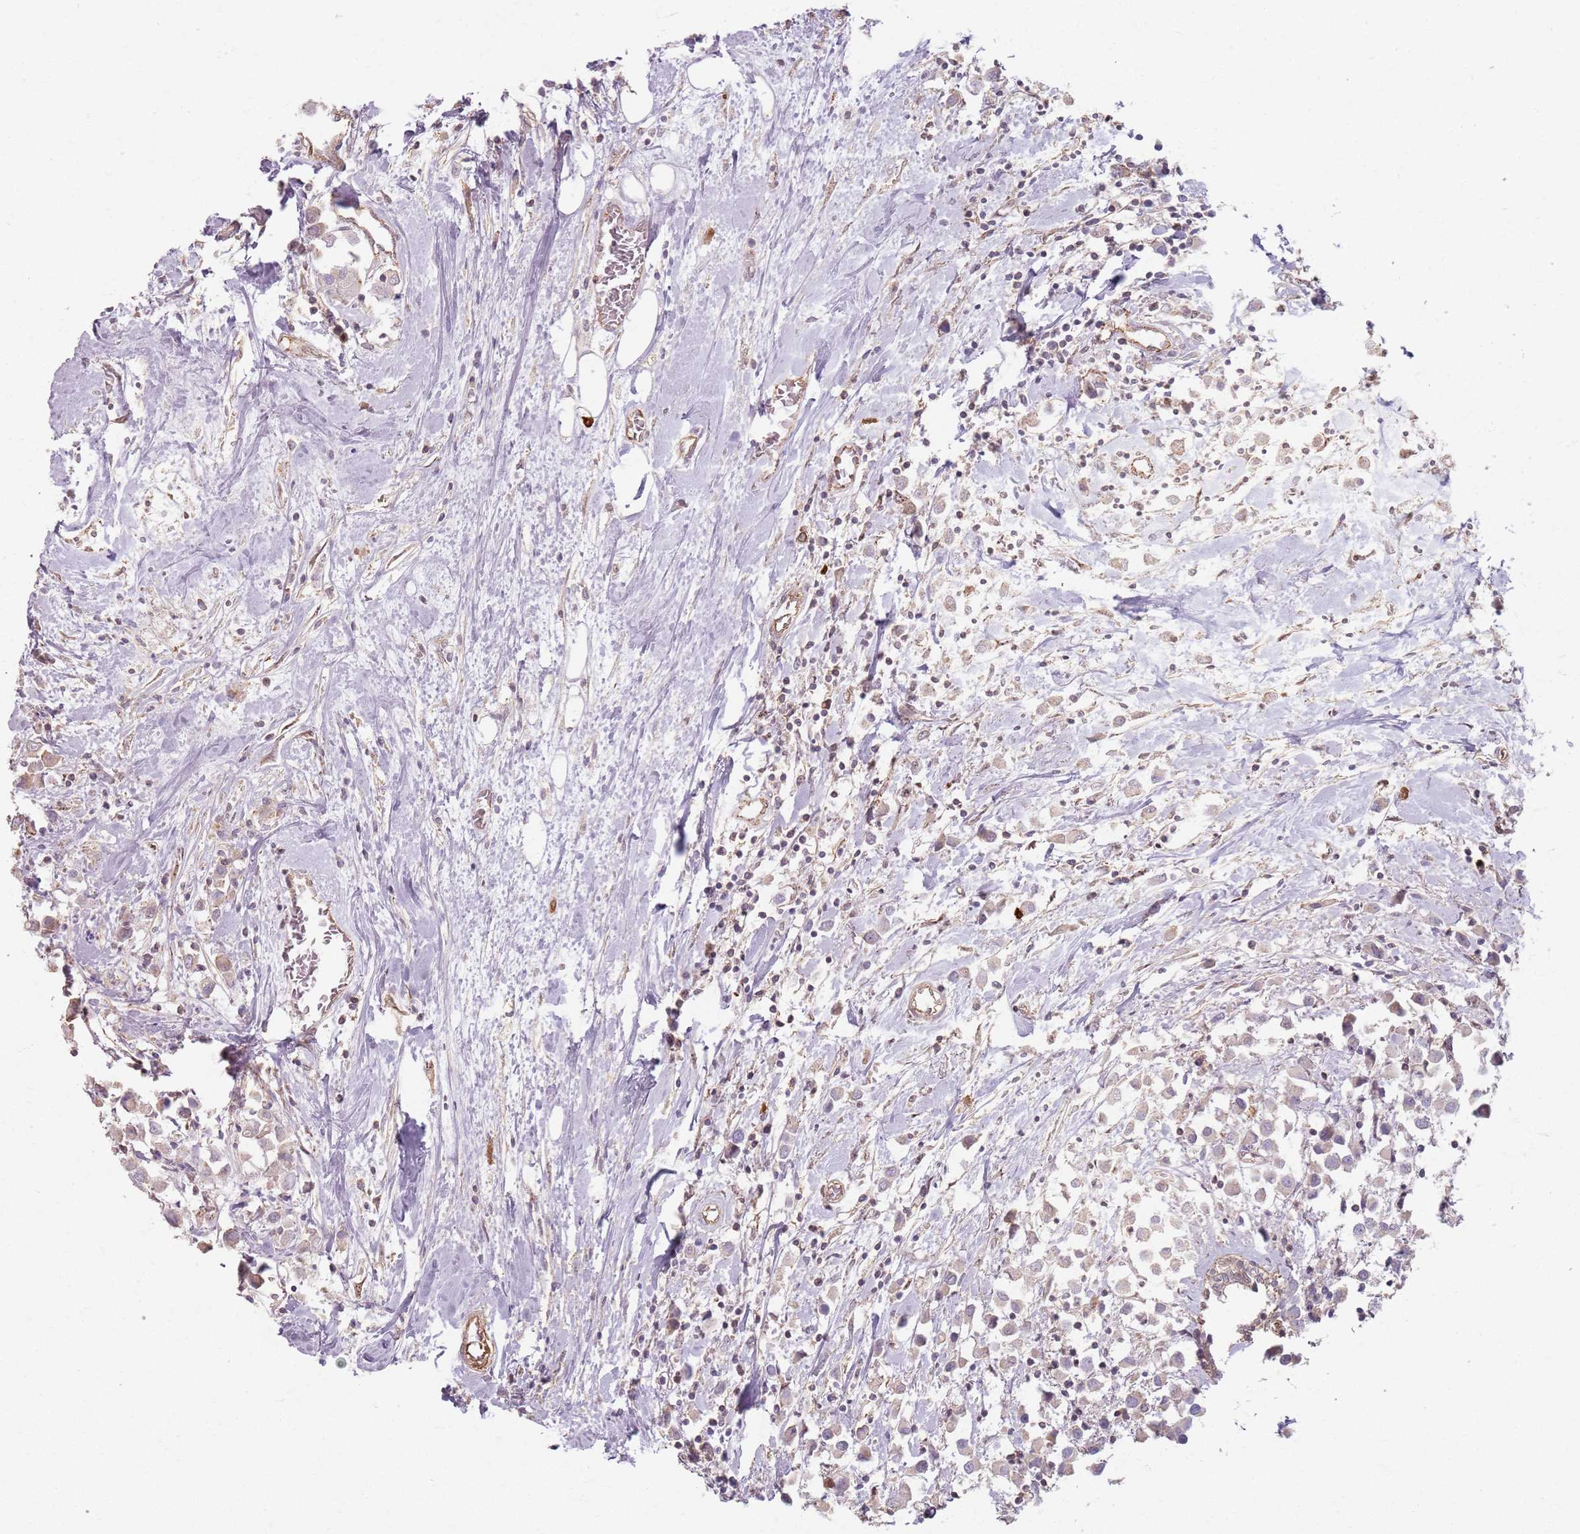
{"staining": {"intensity": "weak", "quantity": "25%-75%", "location": "cytoplasmic/membranous,nuclear"}, "tissue": "breast cancer", "cell_type": "Tumor cells", "image_type": "cancer", "snomed": [{"axis": "morphology", "description": "Duct carcinoma"}, {"axis": "topography", "description": "Breast"}], "caption": "This is a histology image of IHC staining of breast cancer (infiltrating ductal carcinoma), which shows weak positivity in the cytoplasmic/membranous and nuclear of tumor cells.", "gene": "KCNA5", "patient": {"sex": "female", "age": 61}}